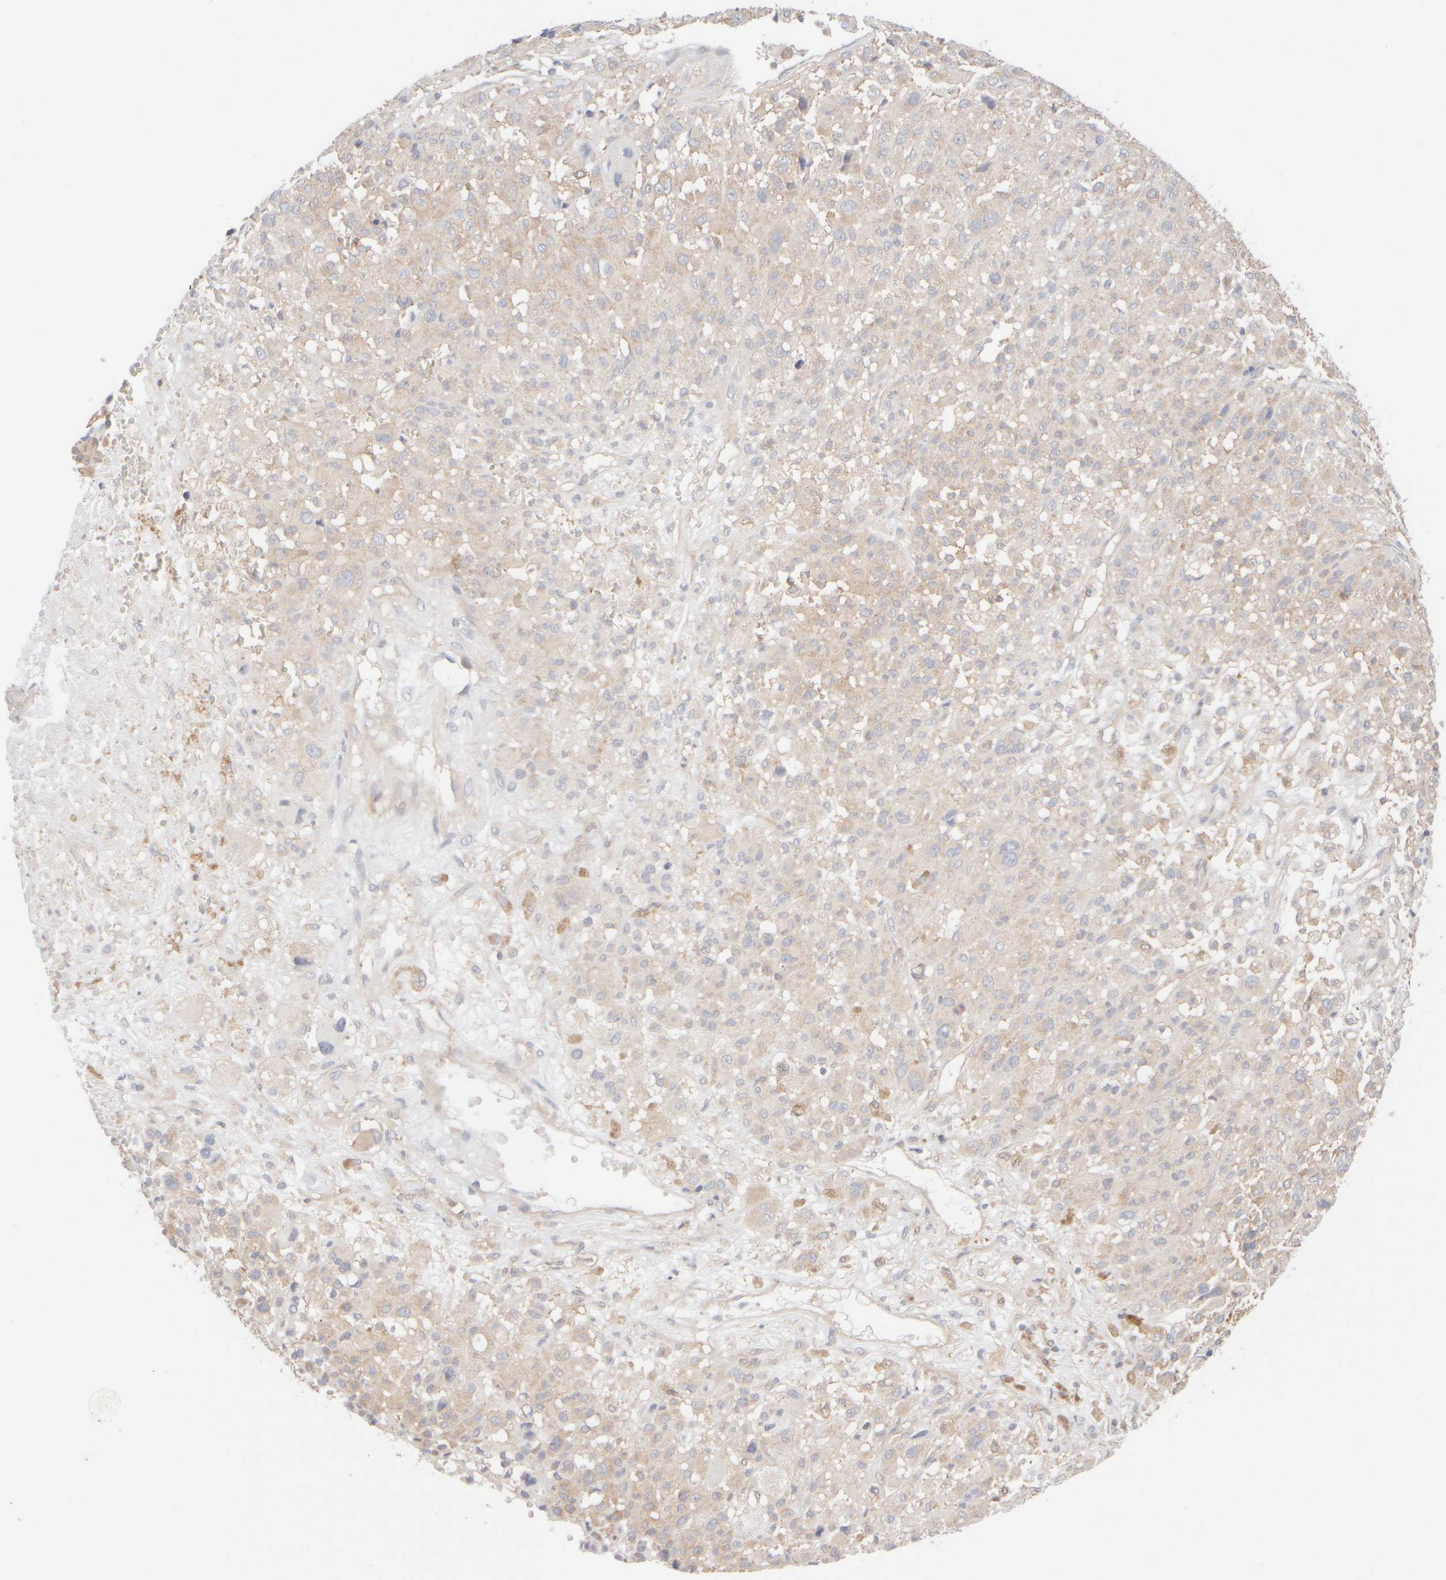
{"staining": {"intensity": "weak", "quantity": "<25%", "location": "cytoplasmic/membranous"}, "tissue": "melanoma", "cell_type": "Tumor cells", "image_type": "cancer", "snomed": [{"axis": "morphology", "description": "Malignant melanoma, Metastatic site"}, {"axis": "topography", "description": "Skin"}], "caption": "Immunohistochemistry image of neoplastic tissue: human melanoma stained with DAB (3,3'-diaminobenzidine) shows no significant protein staining in tumor cells.", "gene": "RABEP1", "patient": {"sex": "female", "age": 74}}